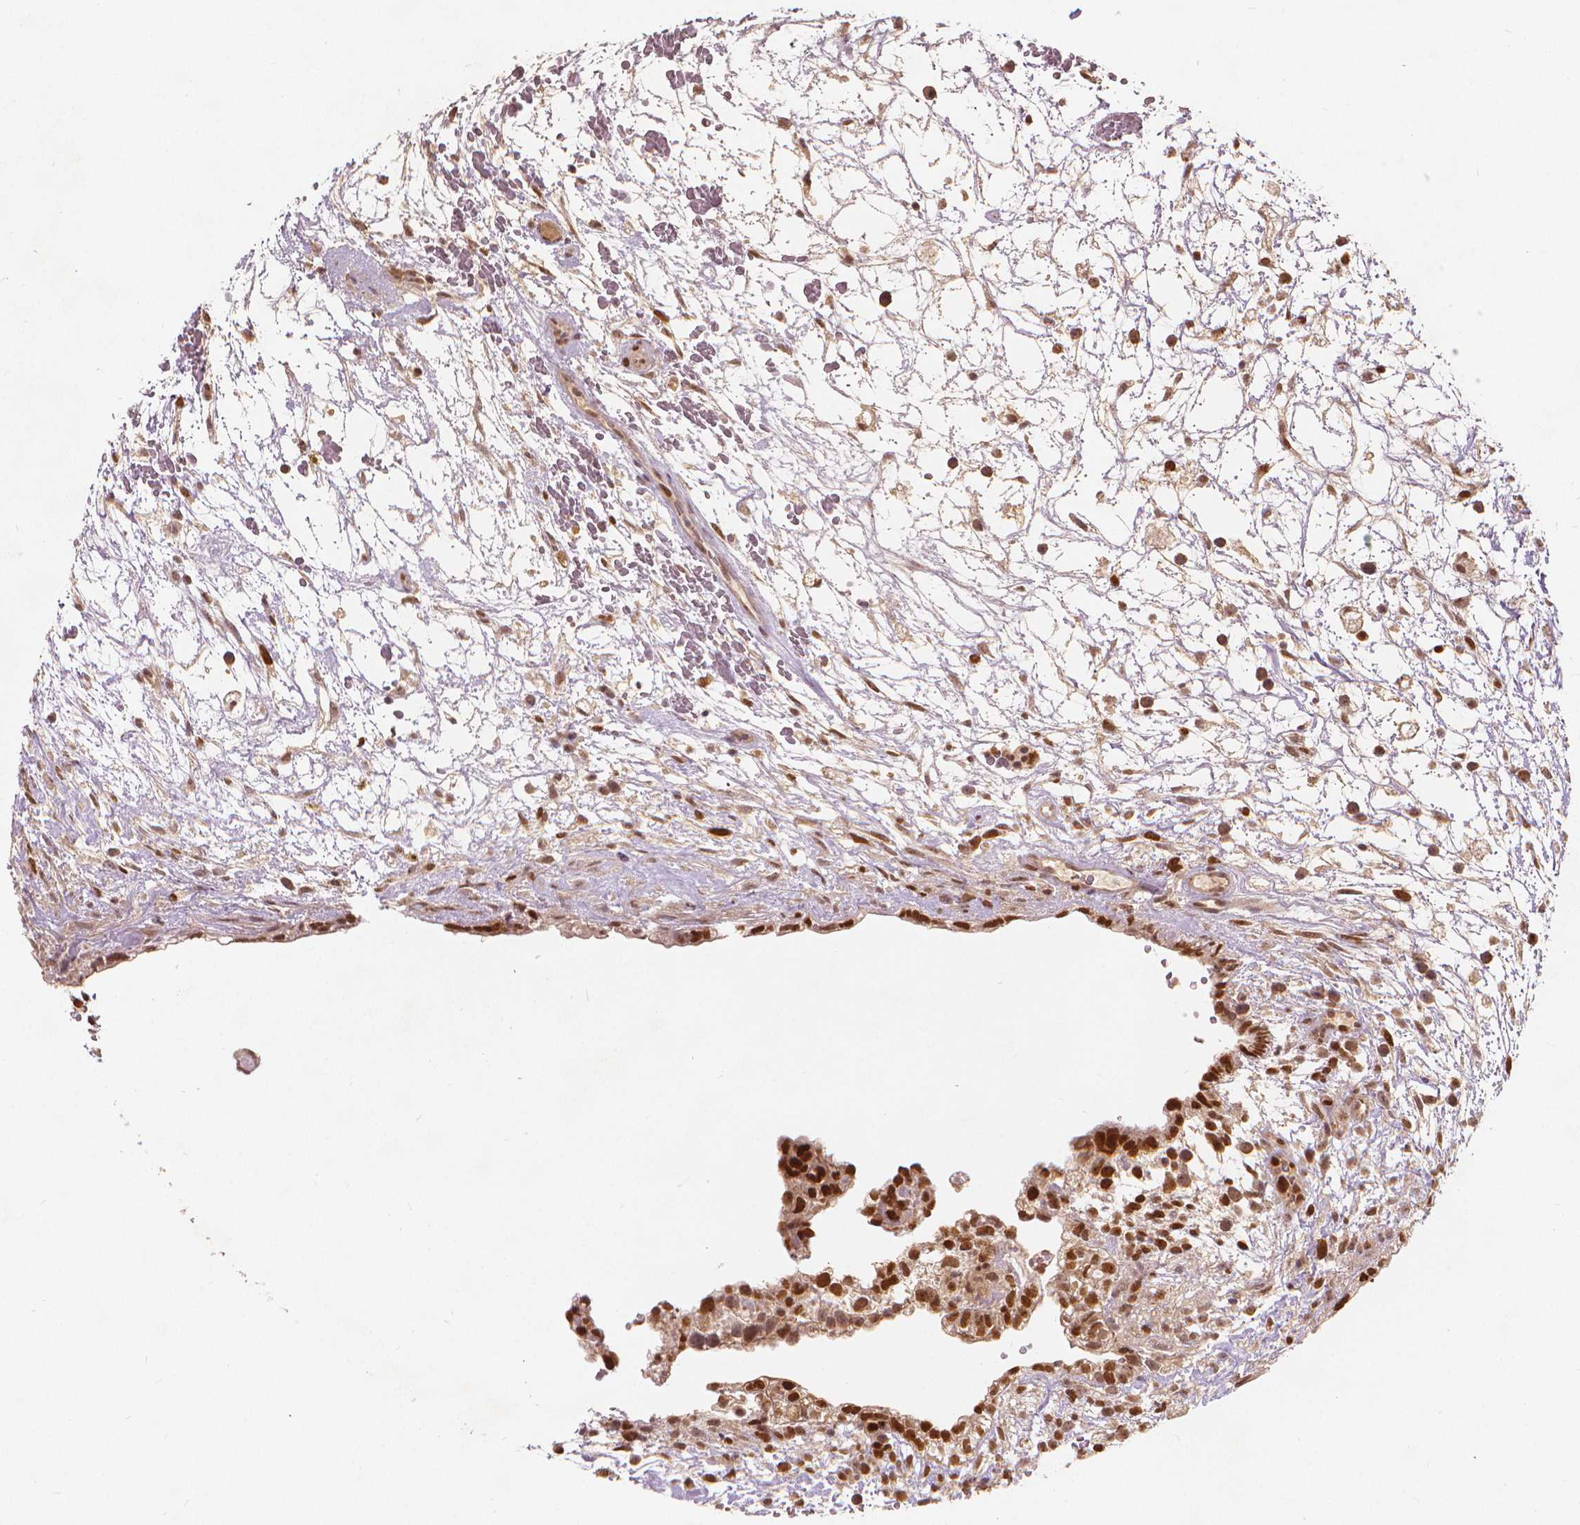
{"staining": {"intensity": "strong", "quantity": ">75%", "location": "nuclear"}, "tissue": "testis cancer", "cell_type": "Tumor cells", "image_type": "cancer", "snomed": [{"axis": "morphology", "description": "Normal tissue, NOS"}, {"axis": "morphology", "description": "Carcinoma, Embryonal, NOS"}, {"axis": "topography", "description": "Testis"}], "caption": "Strong nuclear protein positivity is appreciated in approximately >75% of tumor cells in testis cancer.", "gene": "NSD2", "patient": {"sex": "male", "age": 32}}